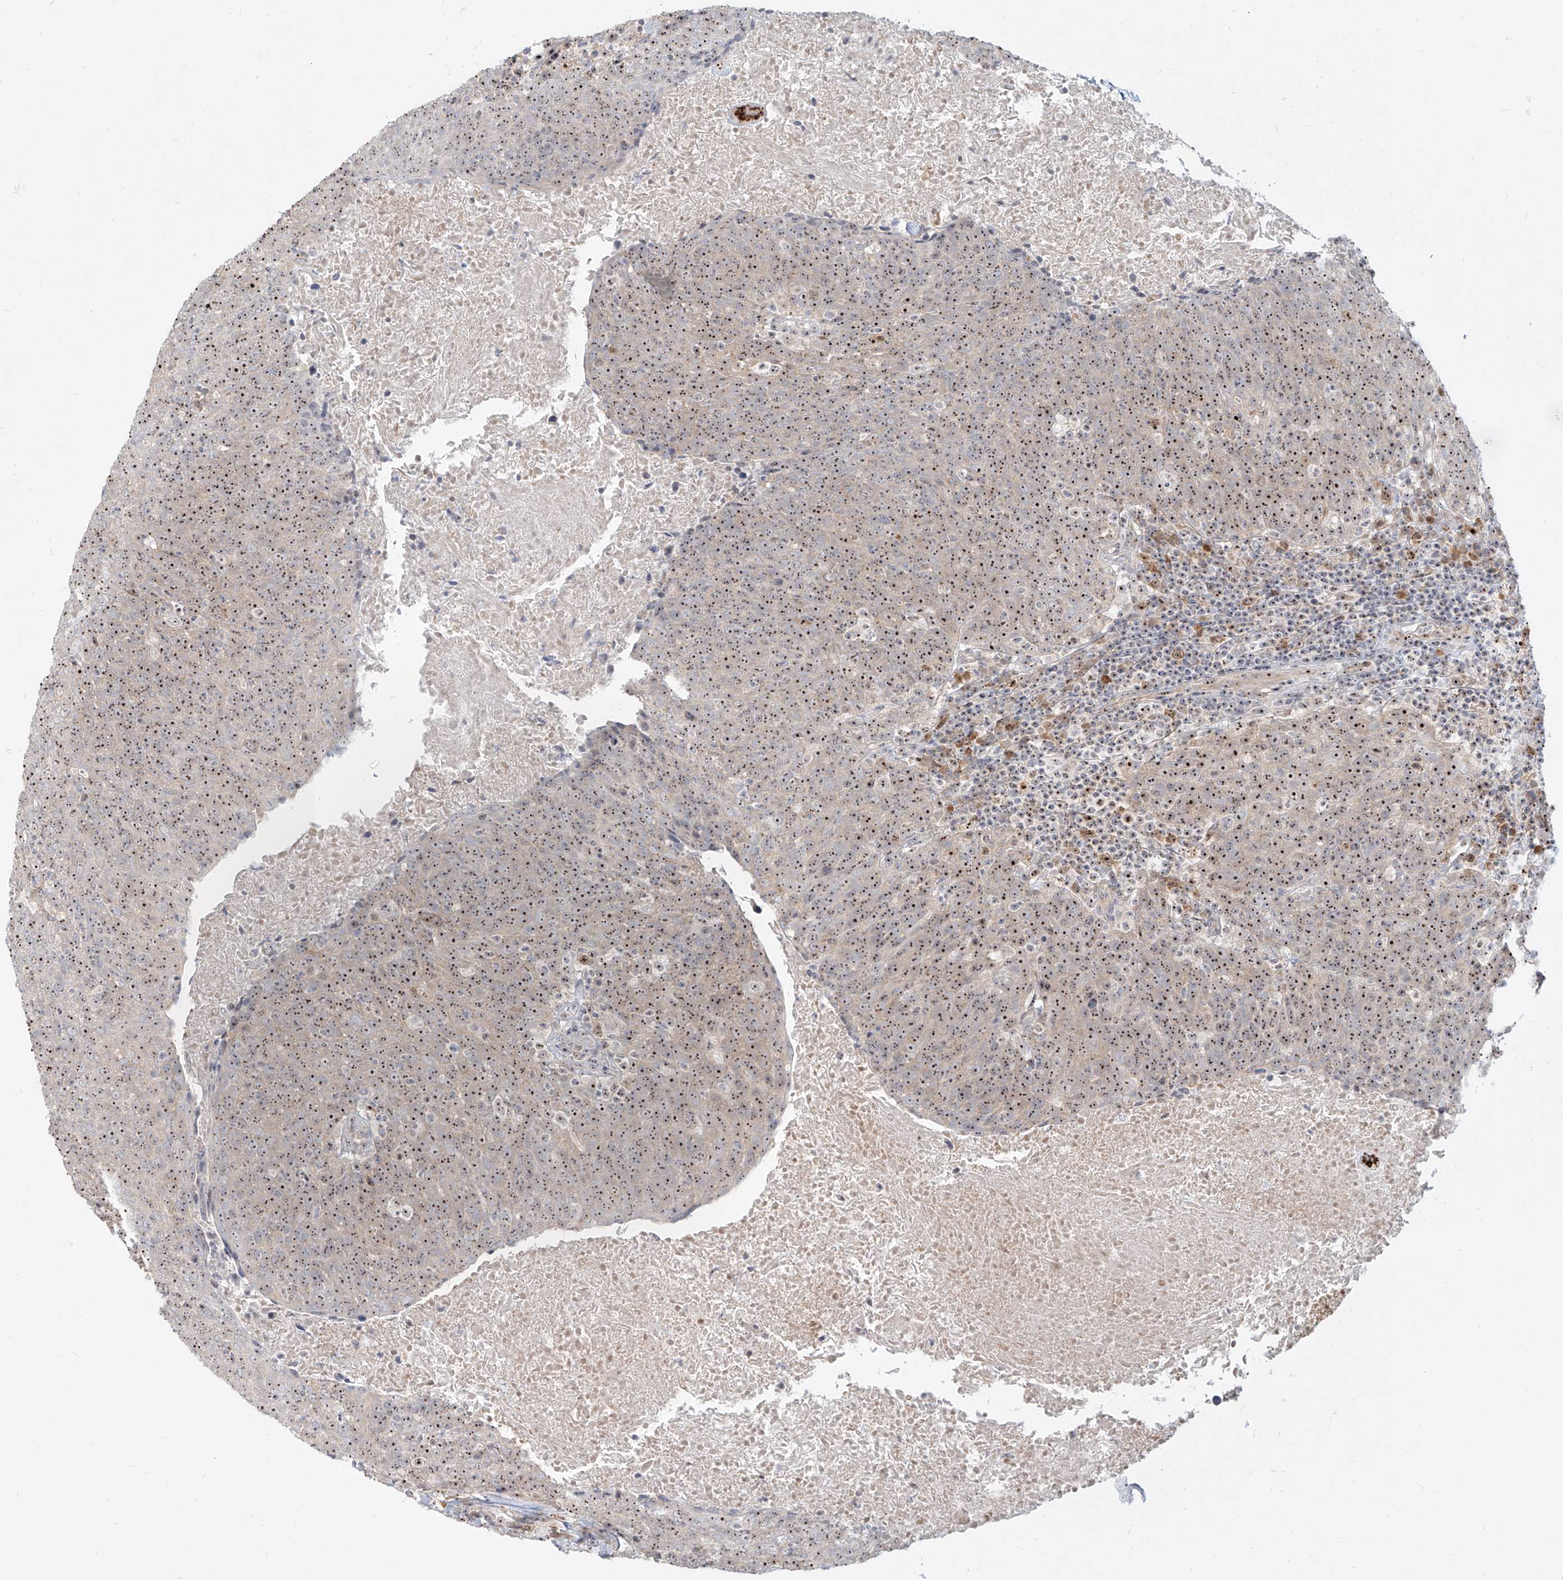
{"staining": {"intensity": "strong", "quantity": ">75%", "location": "nuclear"}, "tissue": "head and neck cancer", "cell_type": "Tumor cells", "image_type": "cancer", "snomed": [{"axis": "morphology", "description": "Squamous cell carcinoma, NOS"}, {"axis": "morphology", "description": "Squamous cell carcinoma, metastatic, NOS"}, {"axis": "topography", "description": "Lymph node"}, {"axis": "topography", "description": "Head-Neck"}], "caption": "Immunohistochemical staining of human metastatic squamous cell carcinoma (head and neck) displays high levels of strong nuclear expression in about >75% of tumor cells.", "gene": "BYSL", "patient": {"sex": "male", "age": 62}}